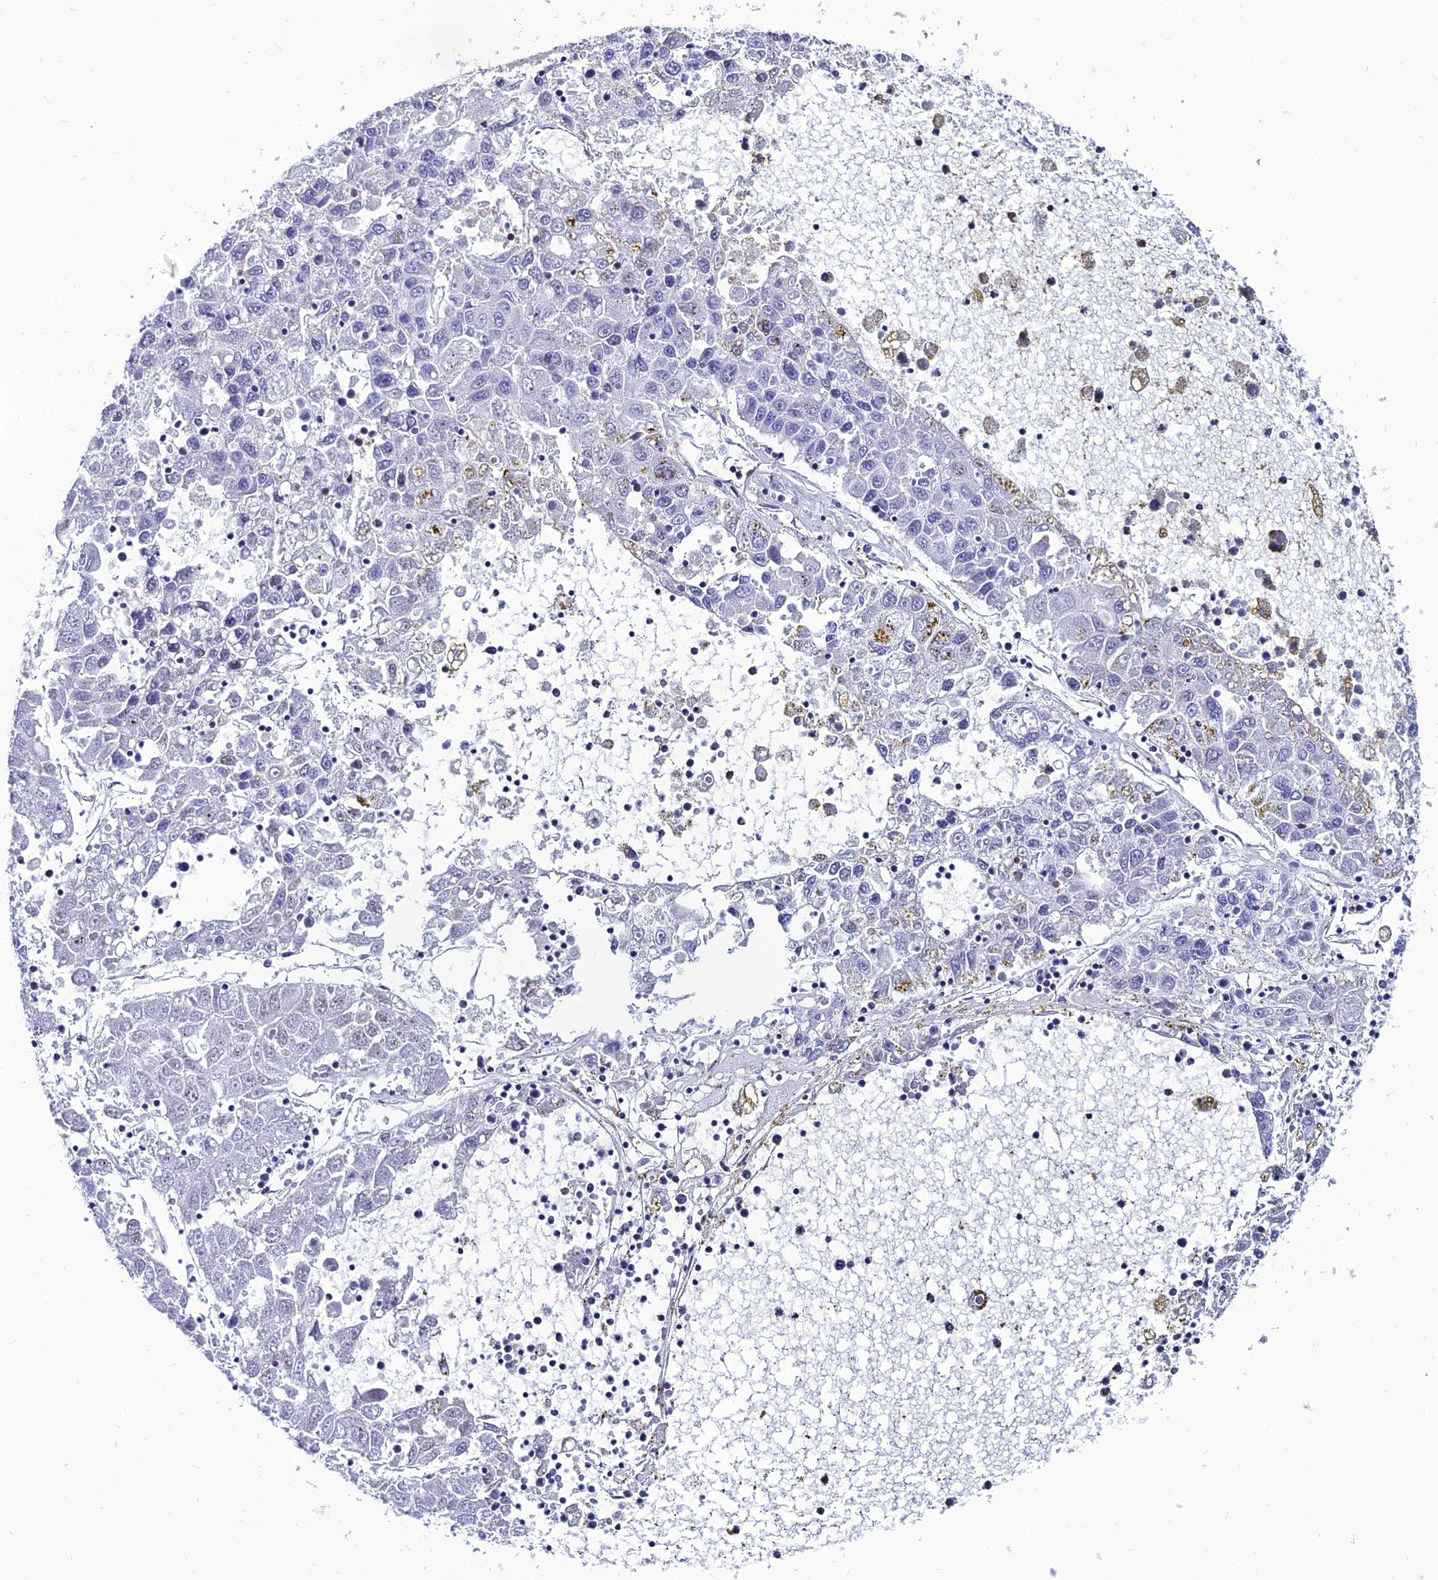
{"staining": {"intensity": "negative", "quantity": "none", "location": "none"}, "tissue": "liver cancer", "cell_type": "Tumor cells", "image_type": "cancer", "snomed": [{"axis": "morphology", "description": "Carcinoma, Hepatocellular, NOS"}, {"axis": "topography", "description": "Liver"}], "caption": "The image shows no staining of tumor cells in liver cancer (hepatocellular carcinoma).", "gene": "PPP1R18", "patient": {"sex": "male", "age": 49}}